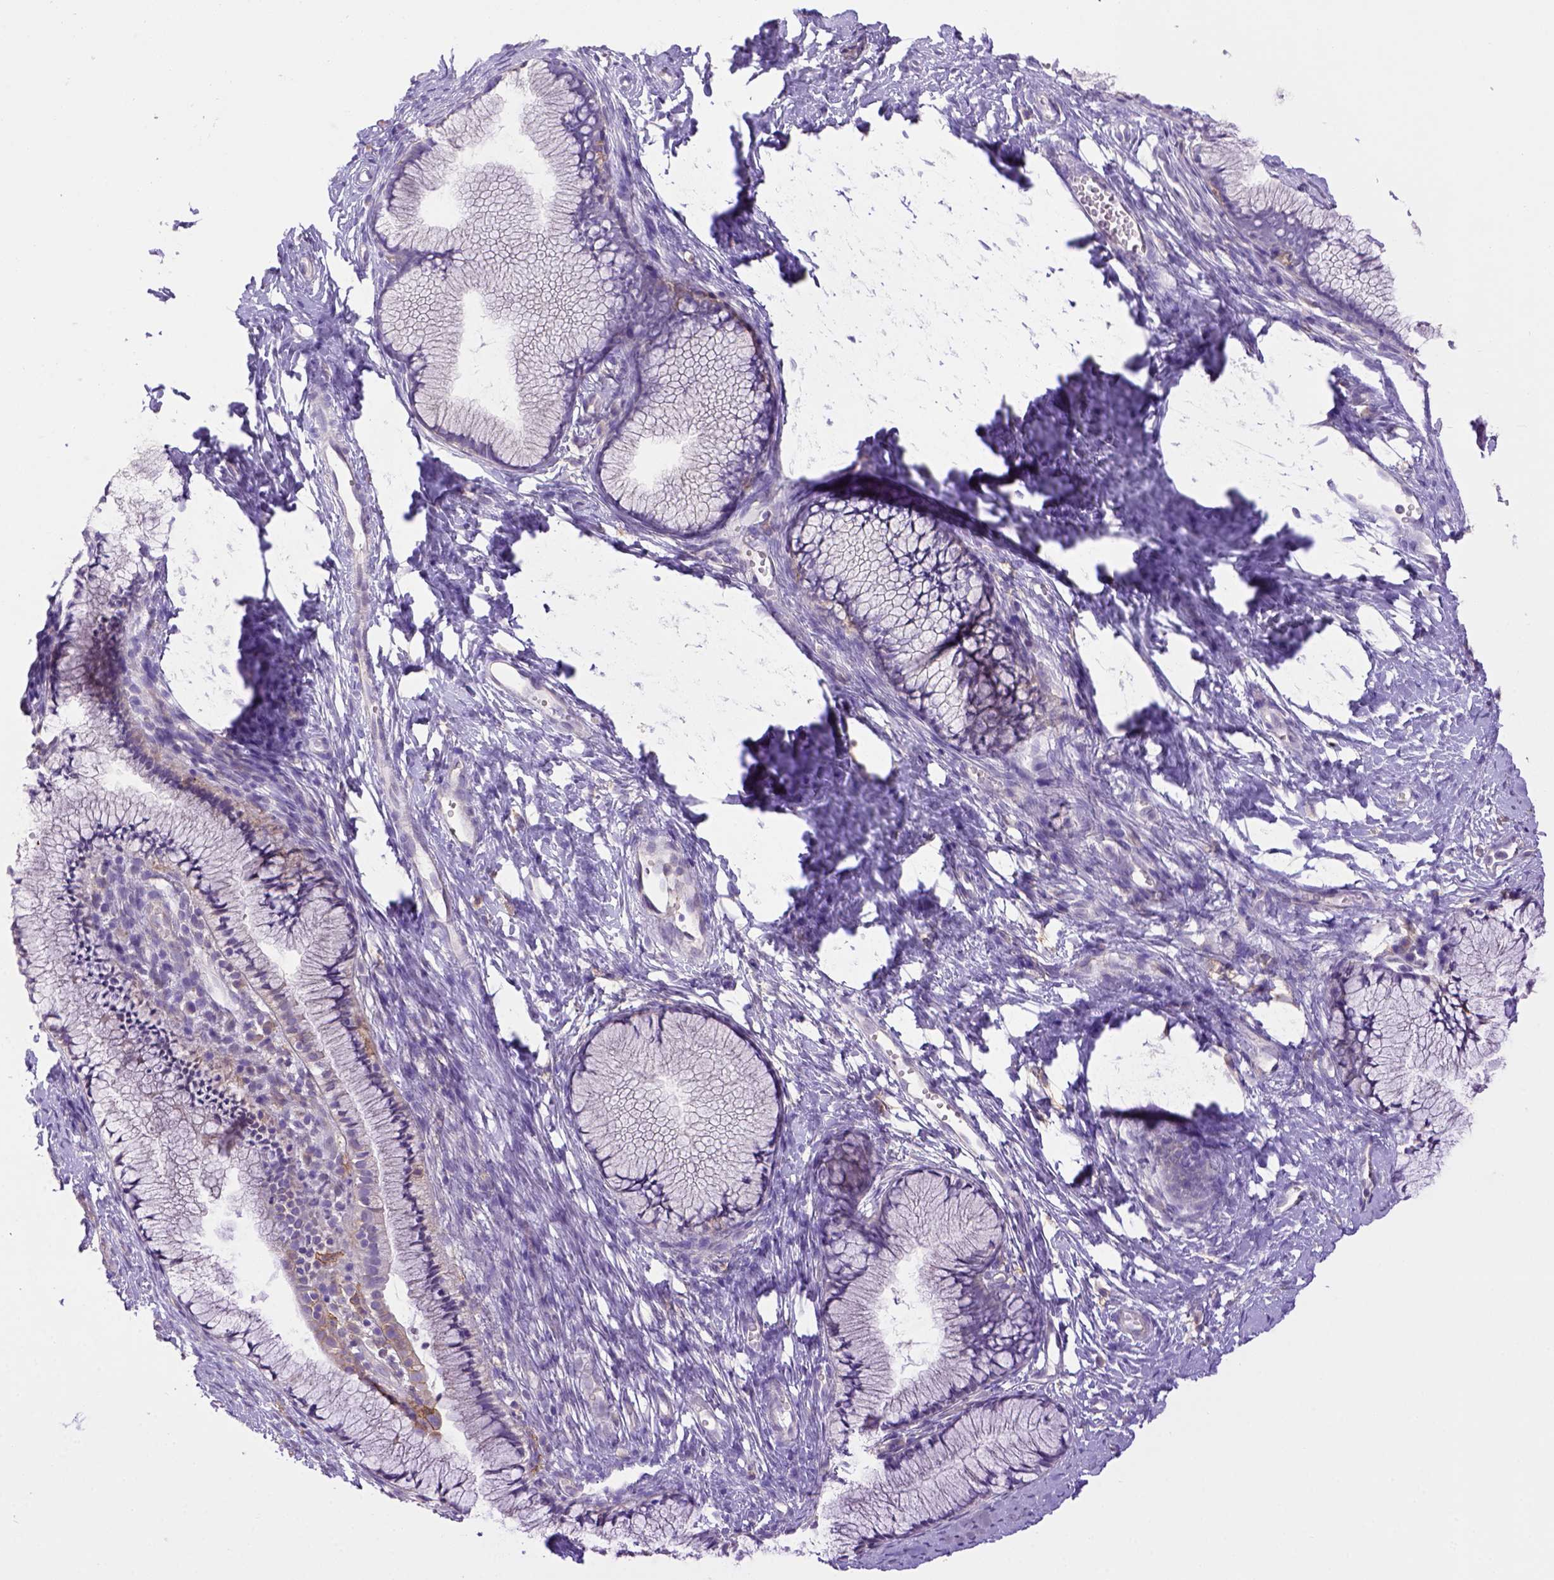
{"staining": {"intensity": "negative", "quantity": "none", "location": "none"}, "tissue": "cervix", "cell_type": "Glandular cells", "image_type": "normal", "snomed": [{"axis": "morphology", "description": "Normal tissue, NOS"}, {"axis": "topography", "description": "Cervix"}], "caption": "Micrograph shows no protein expression in glandular cells of normal cervix.", "gene": "CD40", "patient": {"sex": "female", "age": 40}}